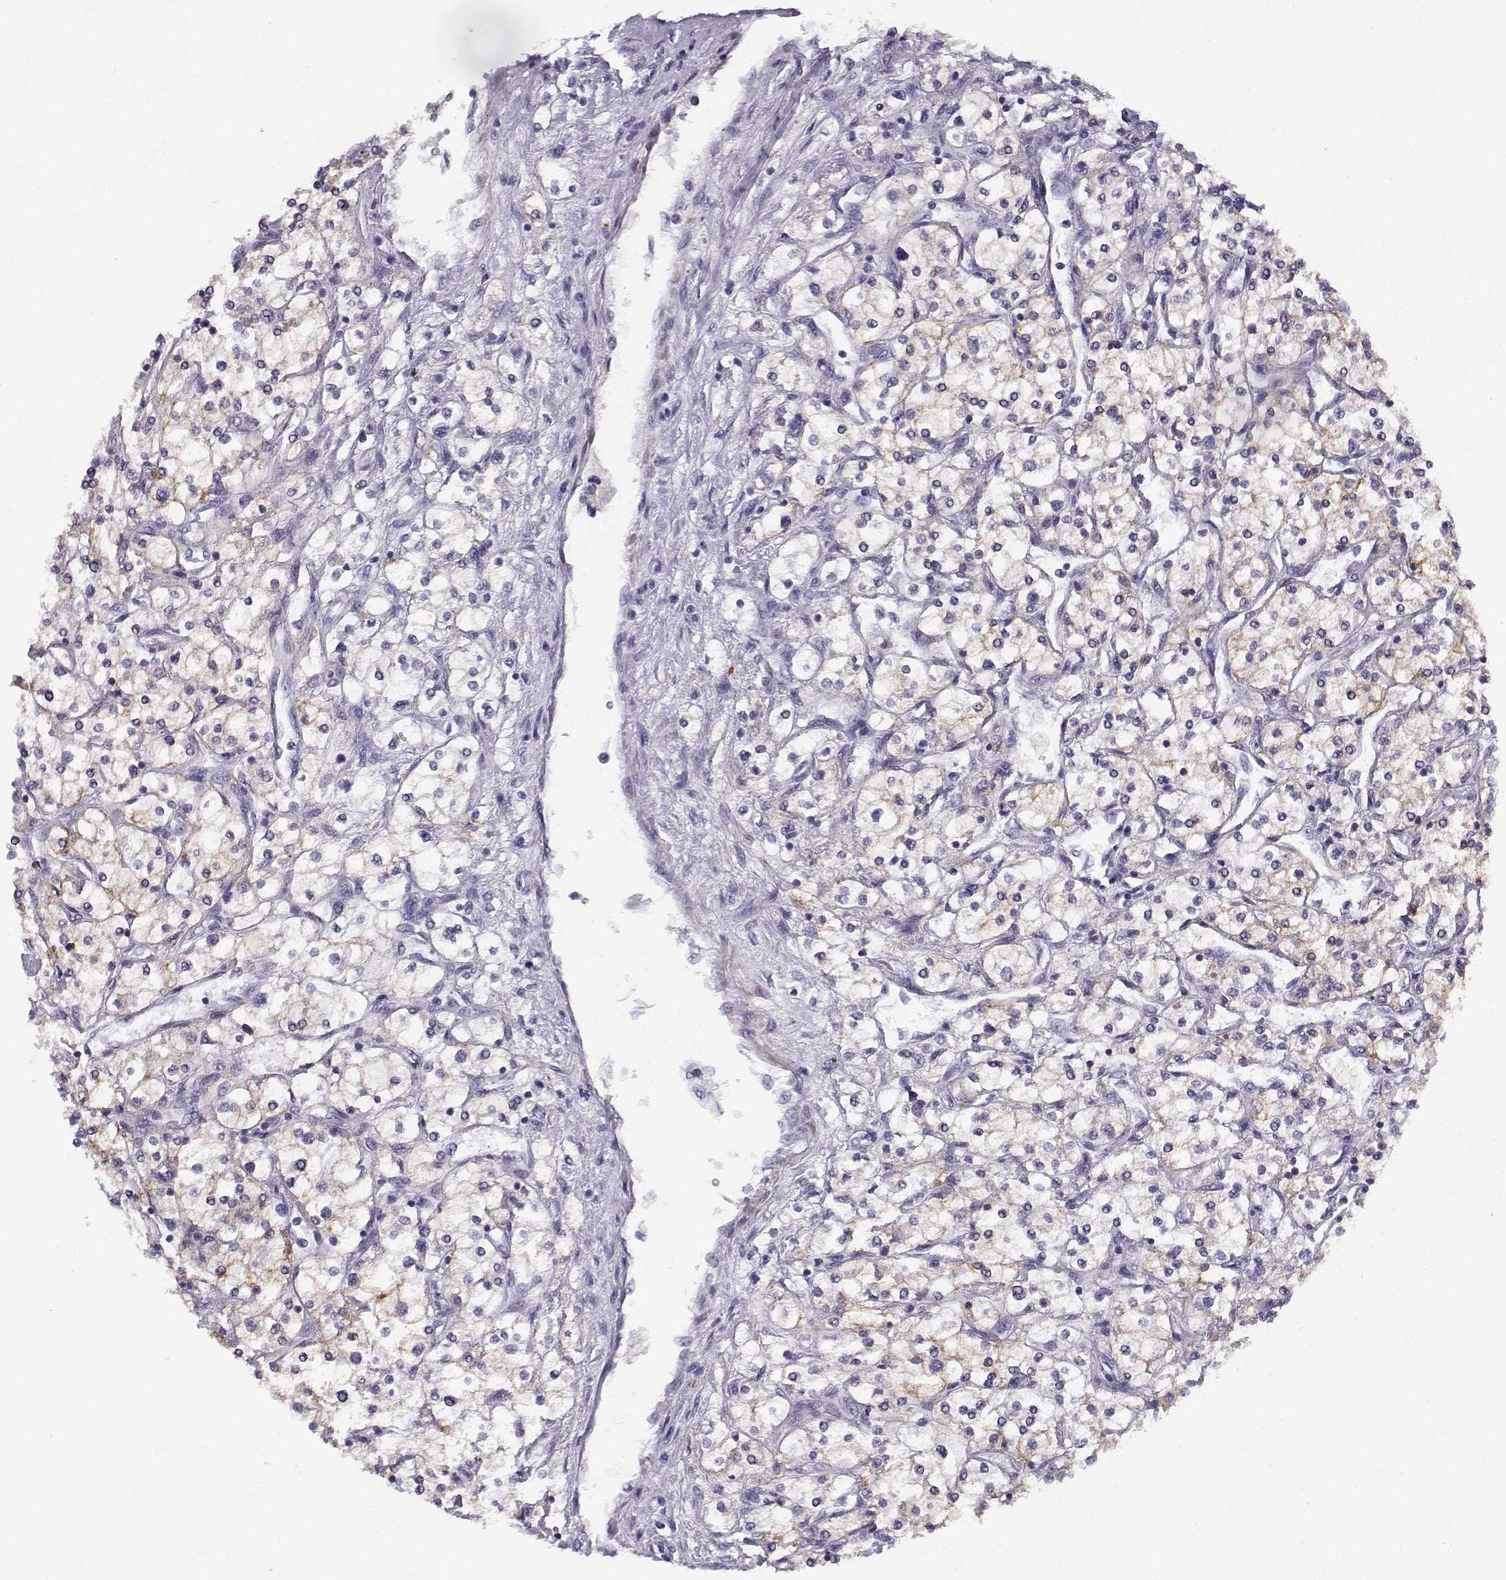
{"staining": {"intensity": "weak", "quantity": "<25%", "location": "cytoplasmic/membranous"}, "tissue": "renal cancer", "cell_type": "Tumor cells", "image_type": "cancer", "snomed": [{"axis": "morphology", "description": "Adenocarcinoma, NOS"}, {"axis": "topography", "description": "Kidney"}], "caption": "A photomicrograph of adenocarcinoma (renal) stained for a protein exhibits no brown staining in tumor cells.", "gene": "CREB3L3", "patient": {"sex": "male", "age": 80}}